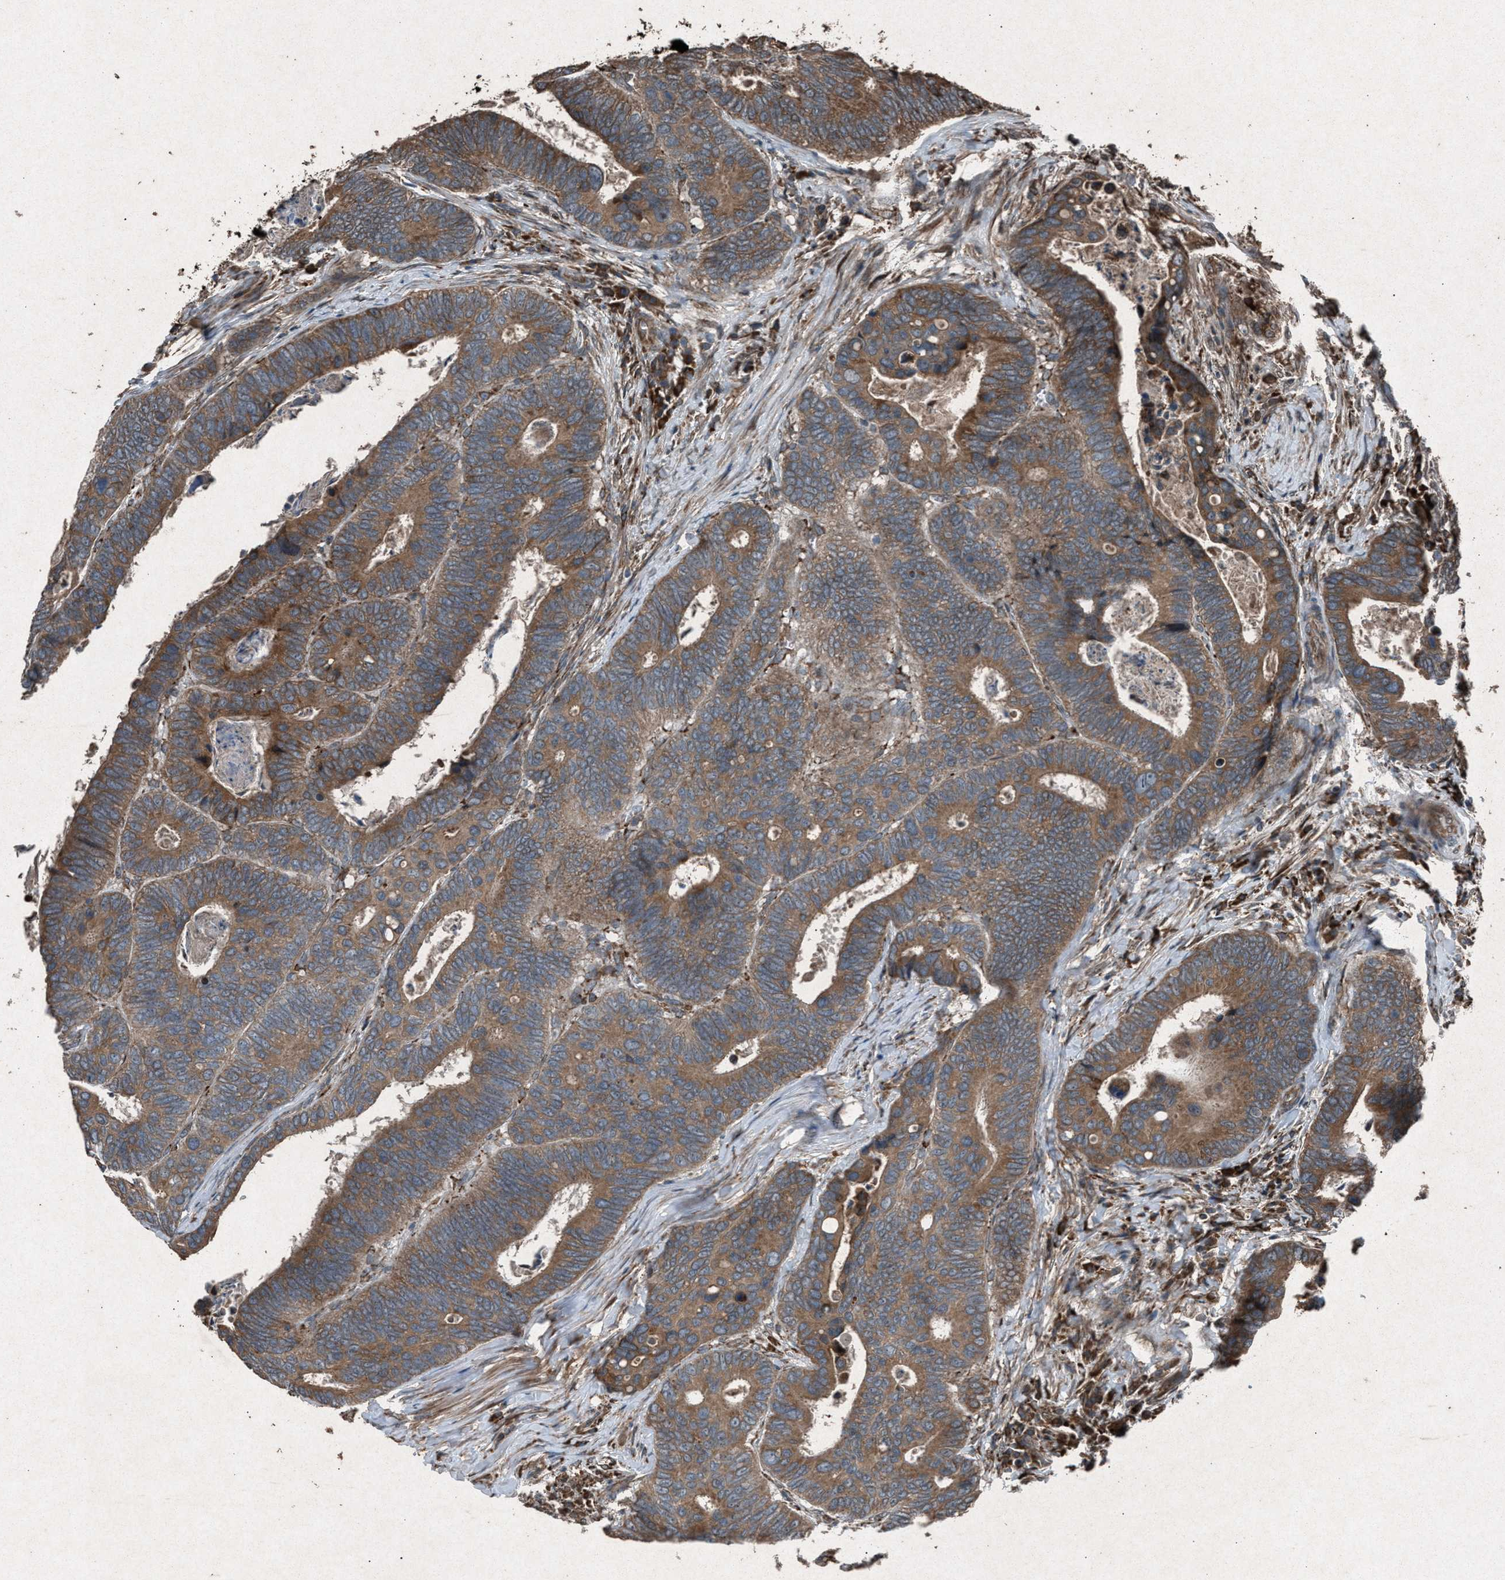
{"staining": {"intensity": "moderate", "quantity": ">75%", "location": "cytoplasmic/membranous"}, "tissue": "colorectal cancer", "cell_type": "Tumor cells", "image_type": "cancer", "snomed": [{"axis": "morphology", "description": "Inflammation, NOS"}, {"axis": "morphology", "description": "Adenocarcinoma, NOS"}, {"axis": "topography", "description": "Colon"}], "caption": "This image exhibits immunohistochemistry staining of adenocarcinoma (colorectal), with medium moderate cytoplasmic/membranous positivity in approximately >75% of tumor cells.", "gene": "CALR", "patient": {"sex": "male", "age": 72}}